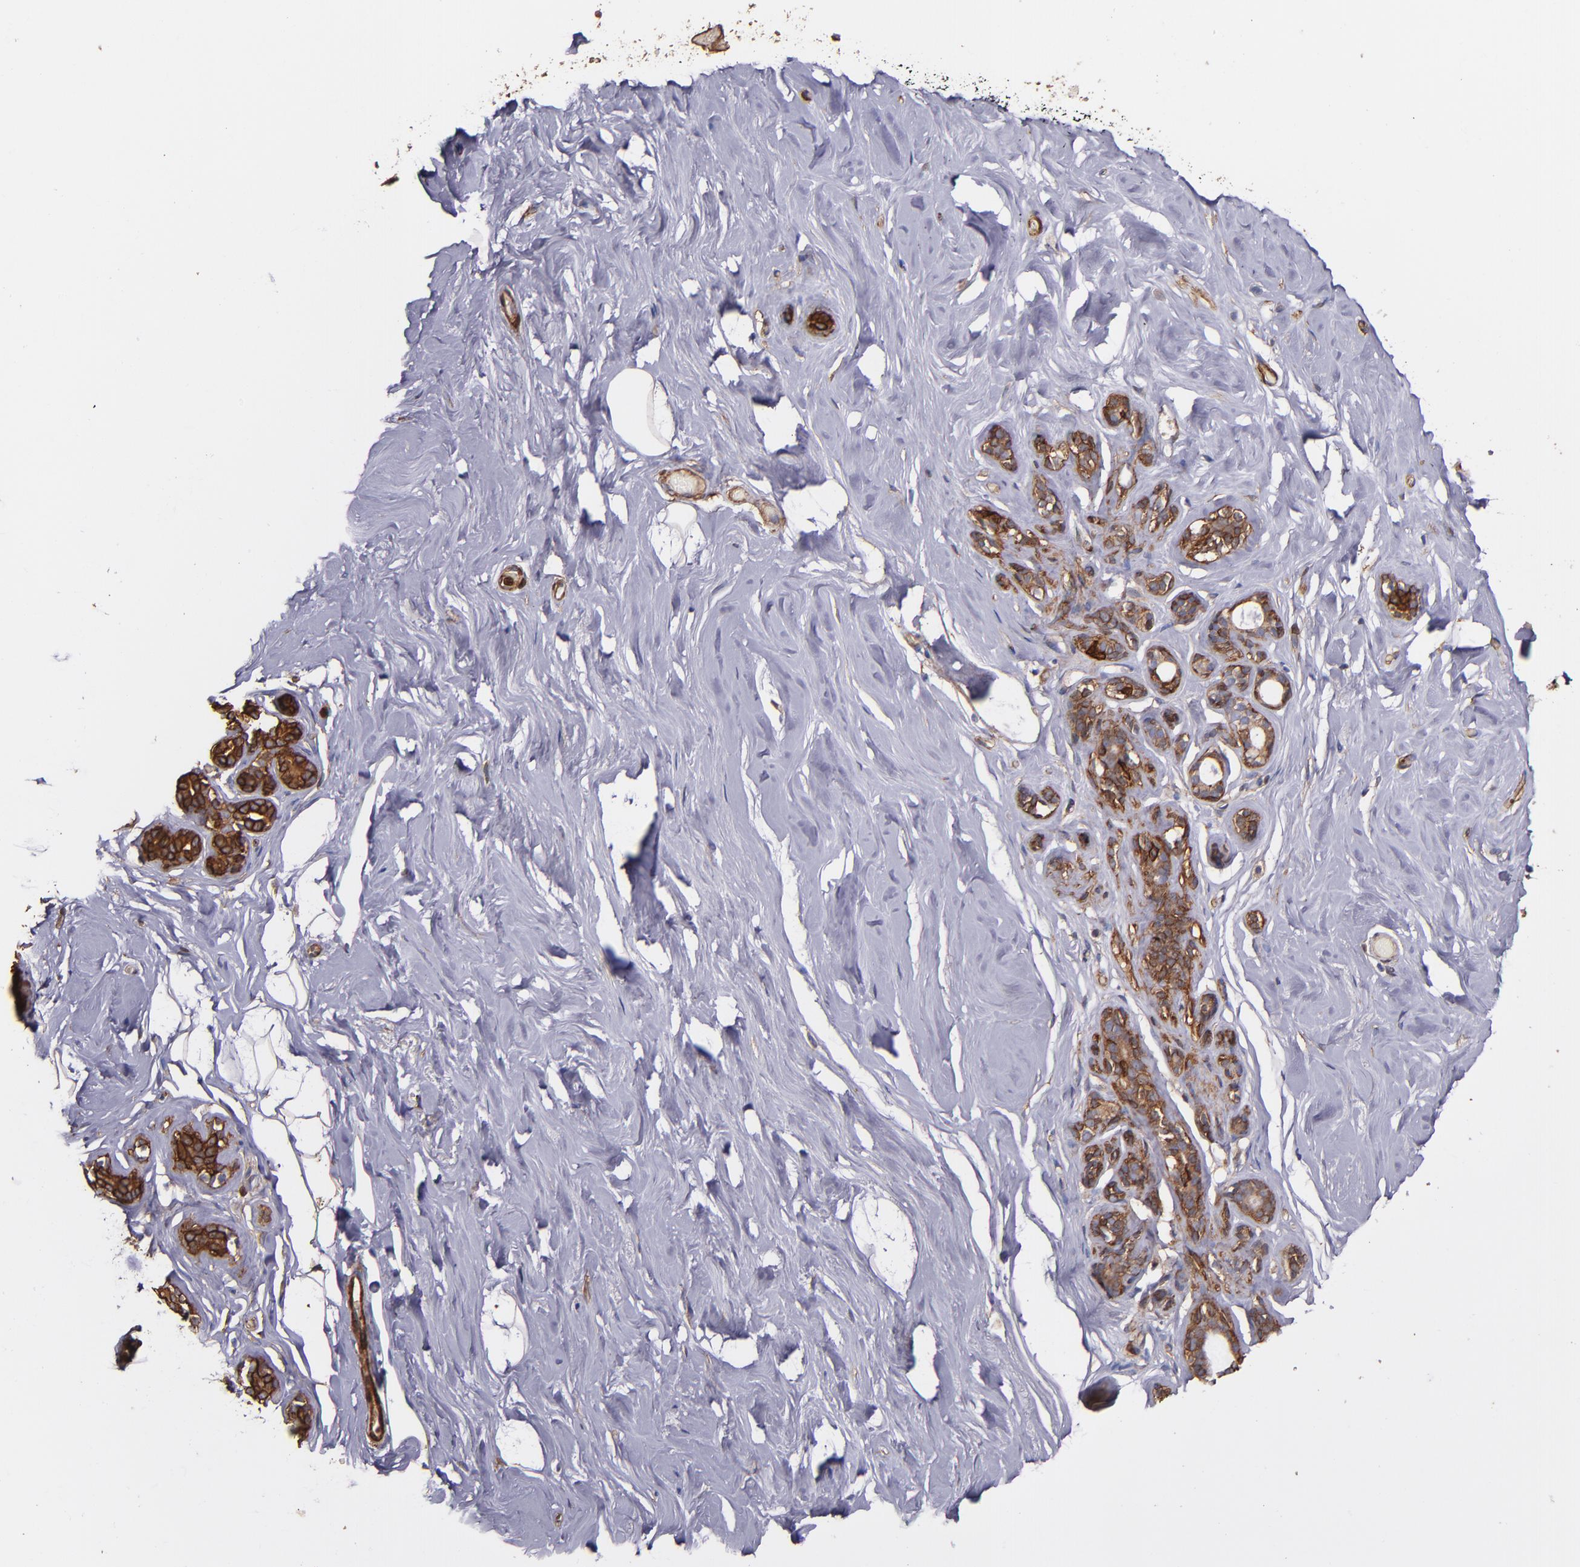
{"staining": {"intensity": "negative", "quantity": "none", "location": "none"}, "tissue": "breast", "cell_type": "Adipocytes", "image_type": "normal", "snomed": [{"axis": "morphology", "description": "Normal tissue, NOS"}, {"axis": "topography", "description": "Breast"}], "caption": "High magnification brightfield microscopy of normal breast stained with DAB (3,3'-diaminobenzidine) (brown) and counterstained with hematoxylin (blue): adipocytes show no significant expression. (IHC, brightfield microscopy, high magnification).", "gene": "VCL", "patient": {"sex": "female", "age": 75}}